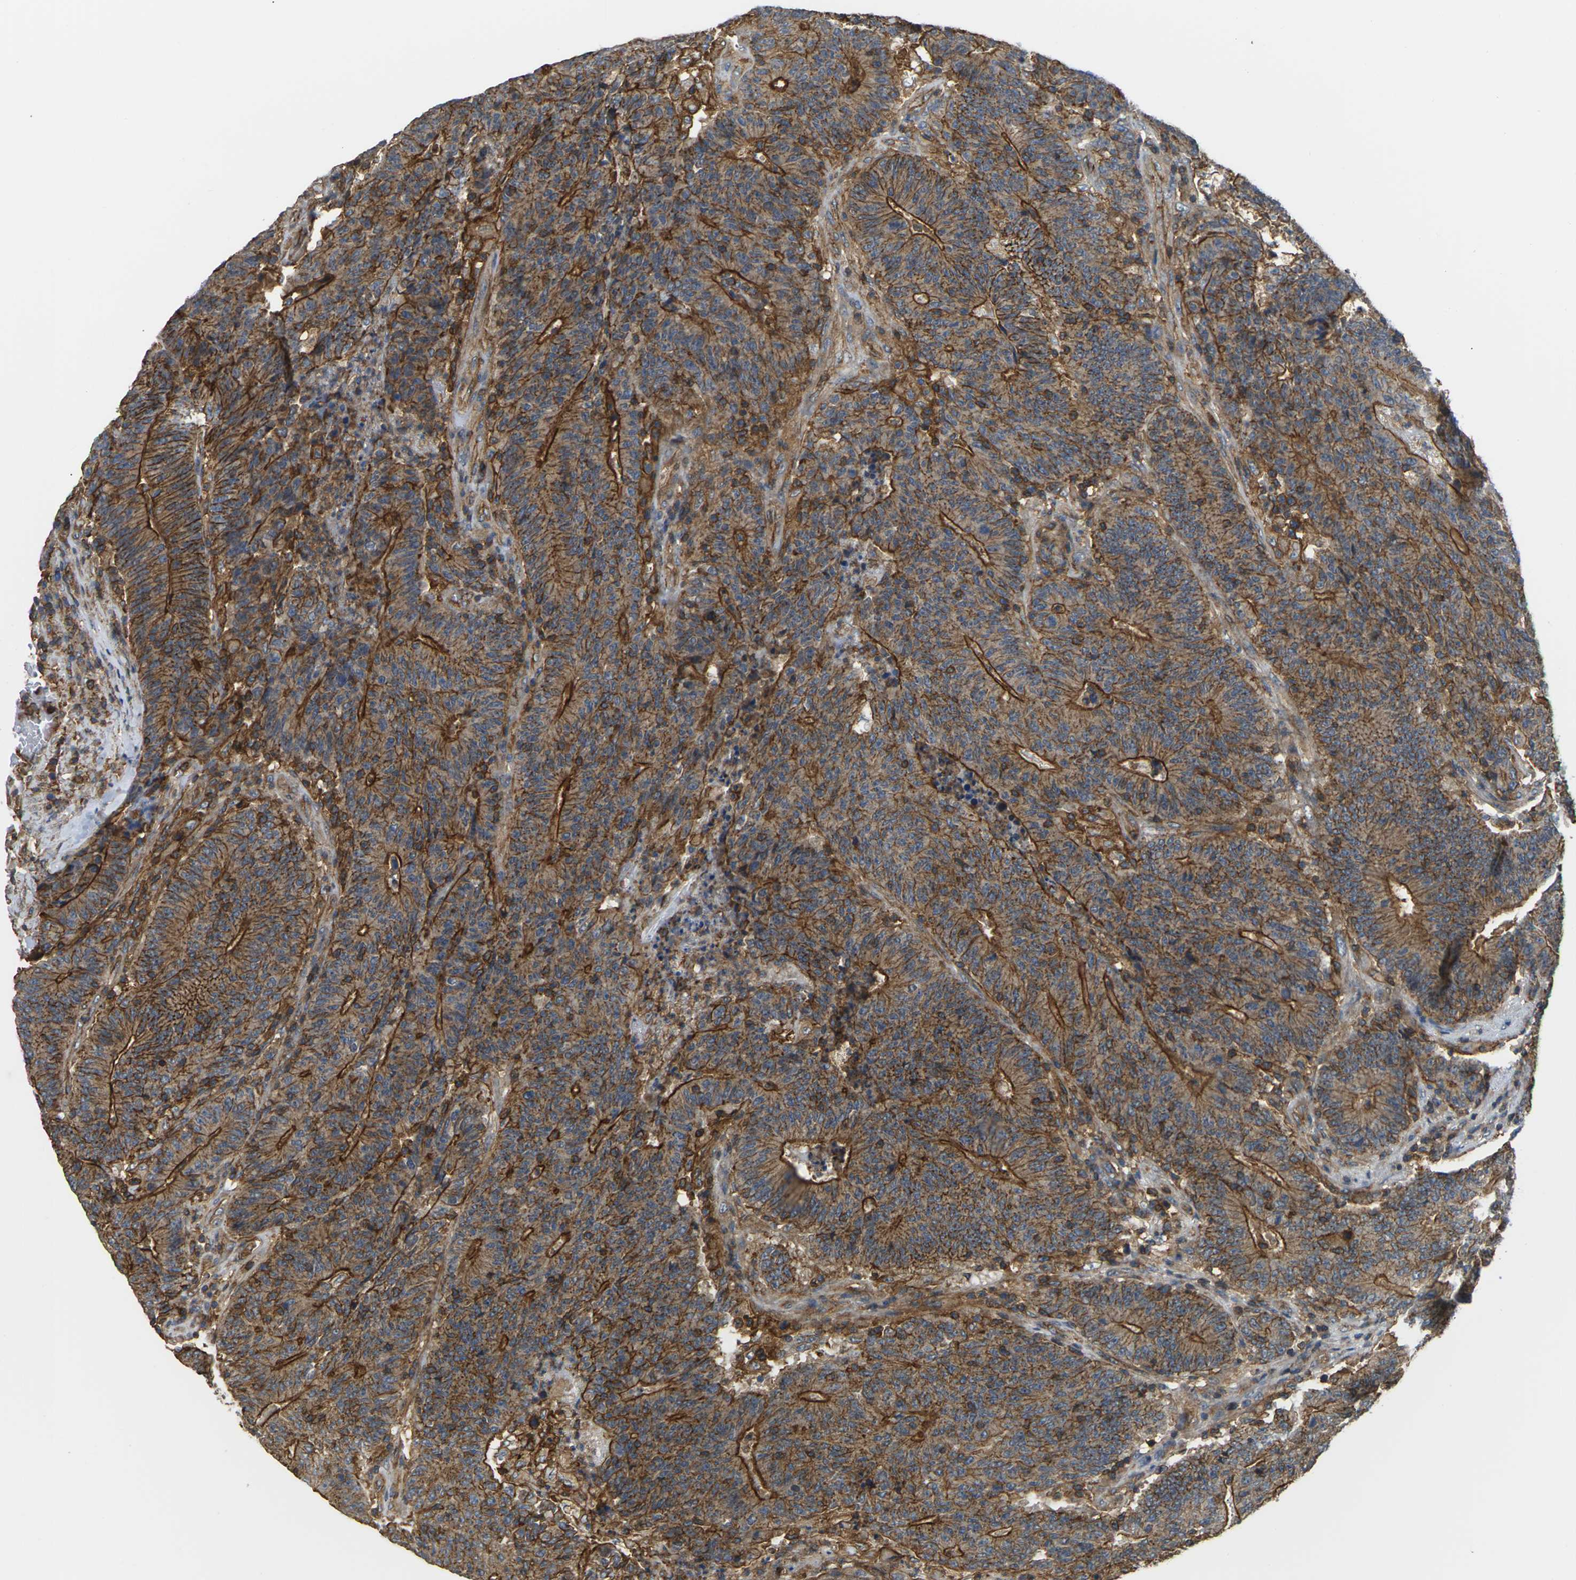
{"staining": {"intensity": "strong", "quantity": ">75%", "location": "cytoplasmic/membranous"}, "tissue": "colorectal cancer", "cell_type": "Tumor cells", "image_type": "cancer", "snomed": [{"axis": "morphology", "description": "Normal tissue, NOS"}, {"axis": "morphology", "description": "Adenocarcinoma, NOS"}, {"axis": "topography", "description": "Colon"}], "caption": "Strong cytoplasmic/membranous expression is present in about >75% of tumor cells in adenocarcinoma (colorectal).", "gene": "IQGAP1", "patient": {"sex": "female", "age": 75}}